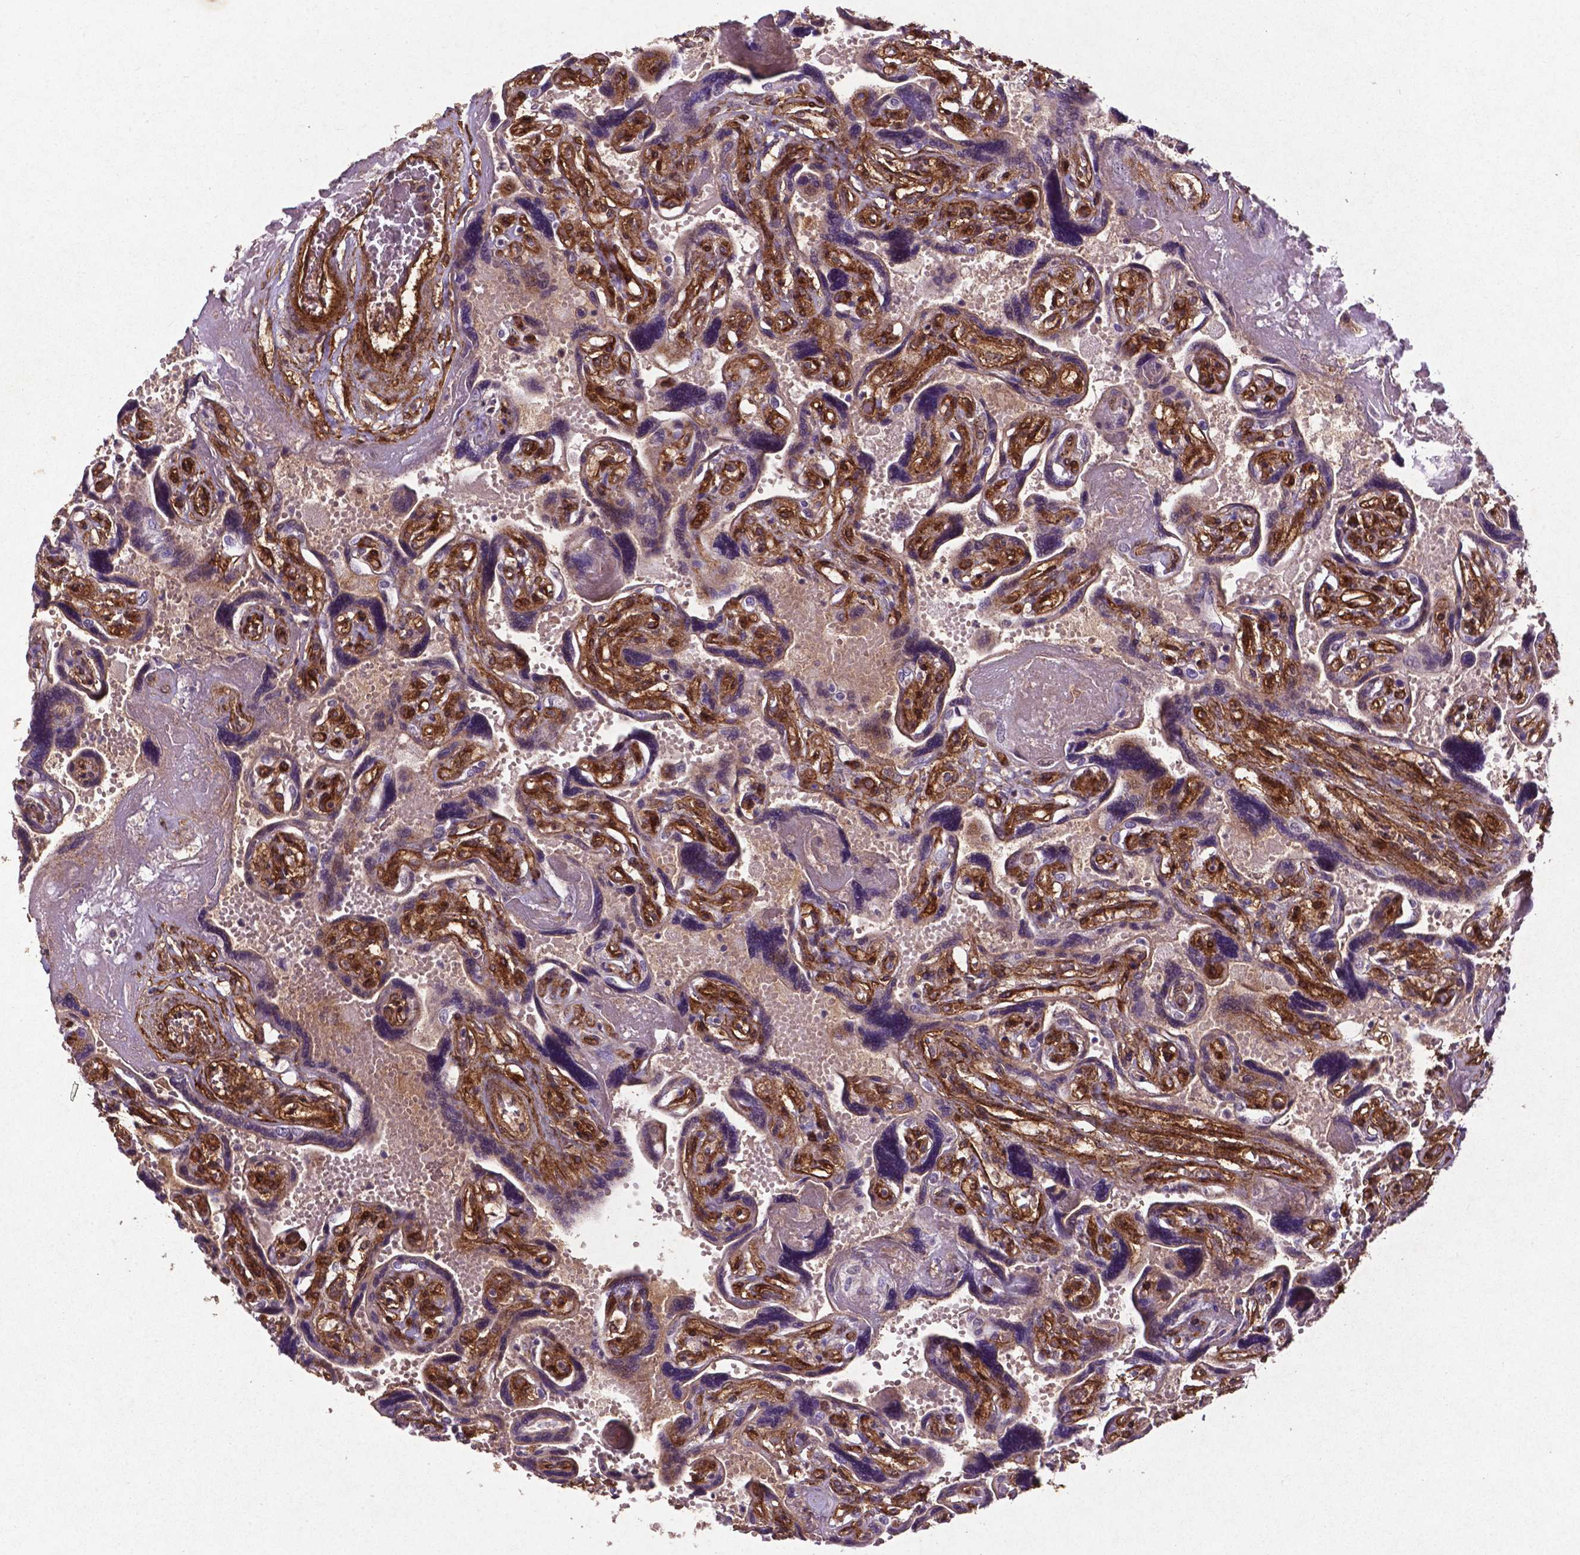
{"staining": {"intensity": "weak", "quantity": ">75%", "location": "cytoplasmic/membranous"}, "tissue": "placenta", "cell_type": "Decidual cells", "image_type": "normal", "snomed": [{"axis": "morphology", "description": "Normal tissue, NOS"}, {"axis": "topography", "description": "Placenta"}], "caption": "A high-resolution image shows IHC staining of unremarkable placenta, which demonstrates weak cytoplasmic/membranous expression in about >75% of decidual cells. Using DAB (brown) and hematoxylin (blue) stains, captured at high magnification using brightfield microscopy.", "gene": "RRAS", "patient": {"sex": "female", "age": 32}}